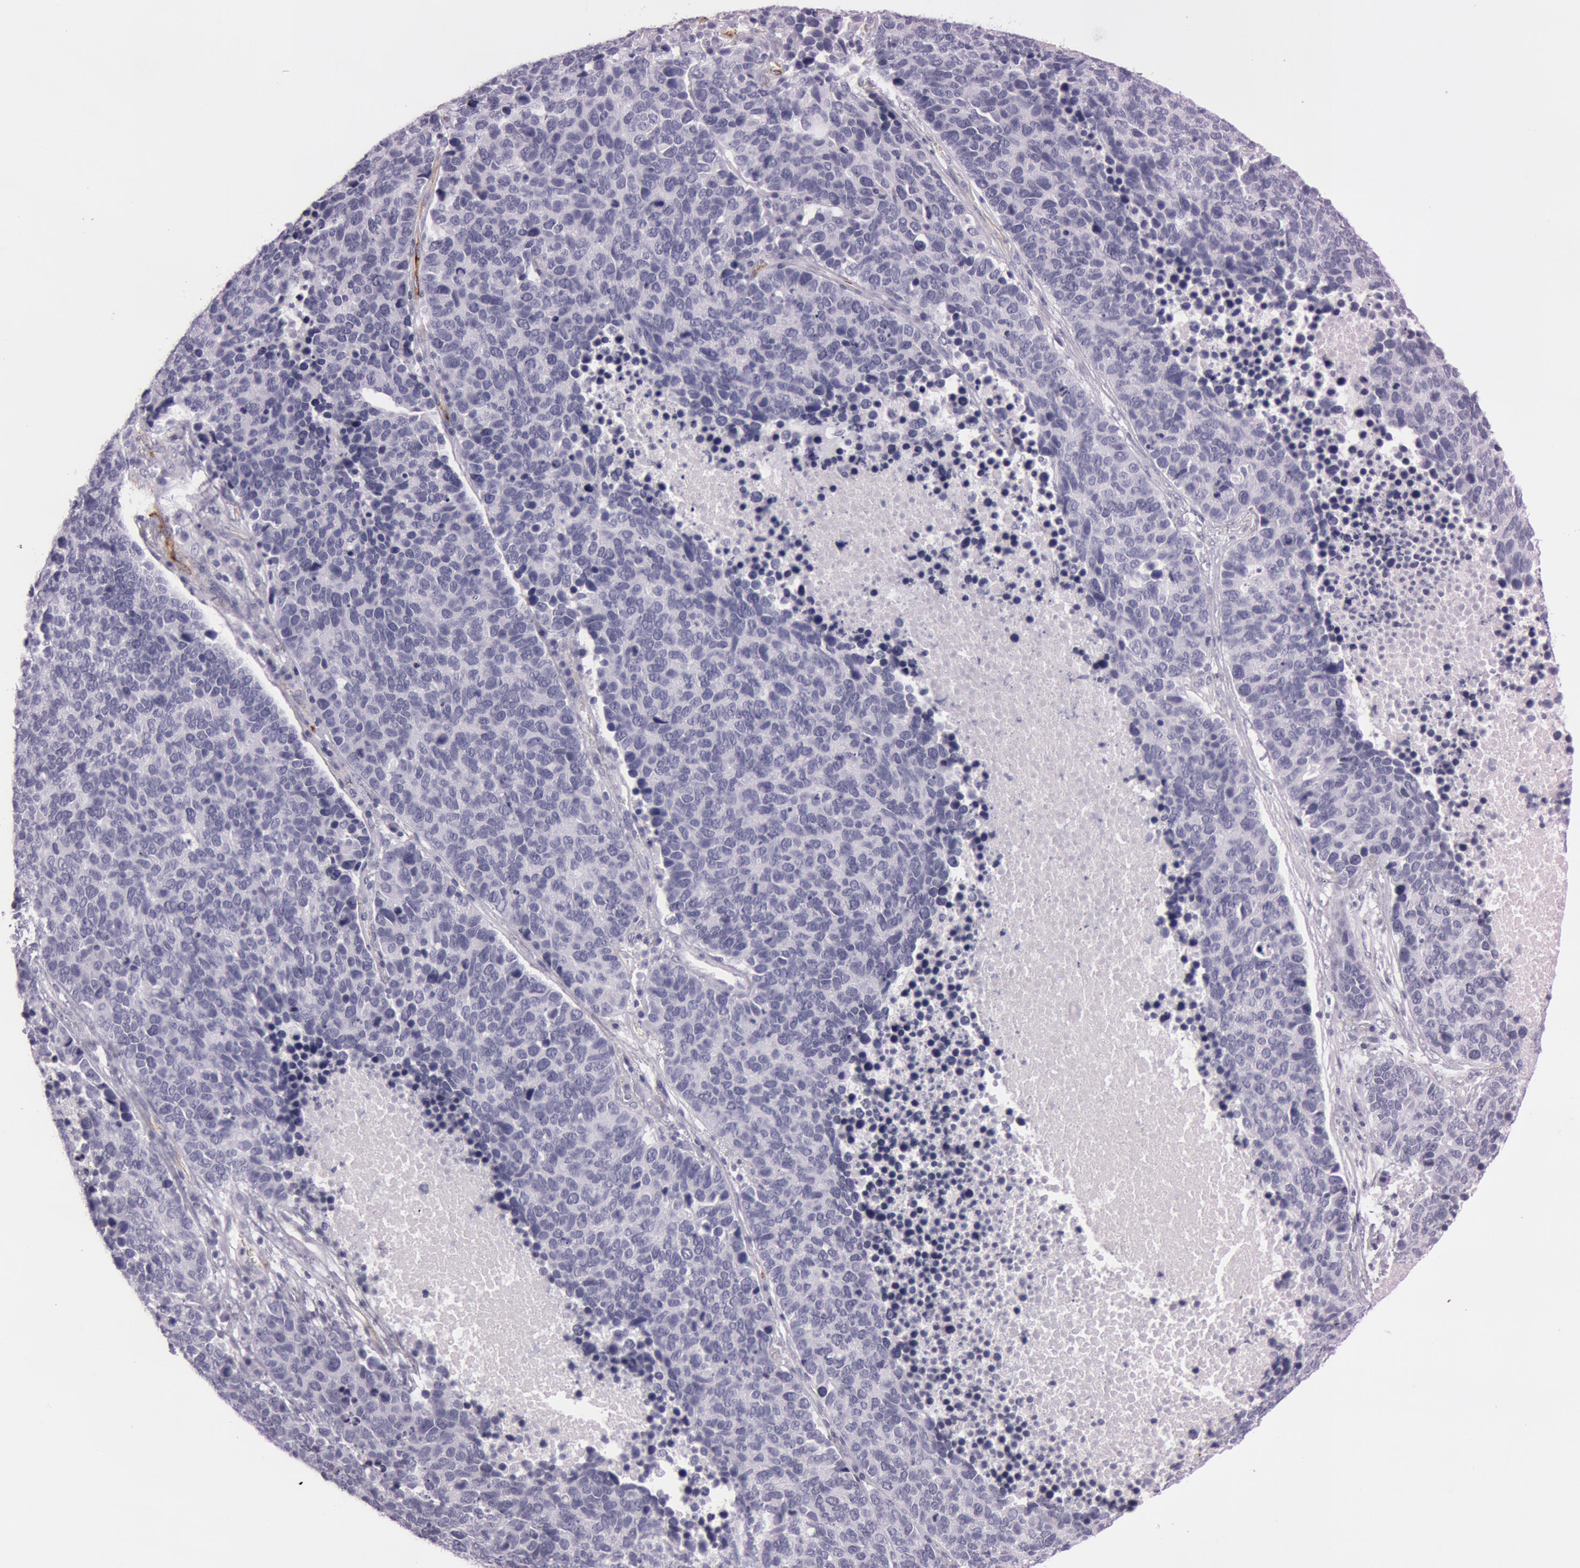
{"staining": {"intensity": "negative", "quantity": "none", "location": "none"}, "tissue": "lung cancer", "cell_type": "Tumor cells", "image_type": "cancer", "snomed": [{"axis": "morphology", "description": "Neoplasm, malignant, NOS"}, {"axis": "topography", "description": "Lung"}], "caption": "This micrograph is of lung cancer stained with IHC to label a protein in brown with the nuclei are counter-stained blue. There is no staining in tumor cells.", "gene": "FOLH1", "patient": {"sex": "female", "age": 75}}